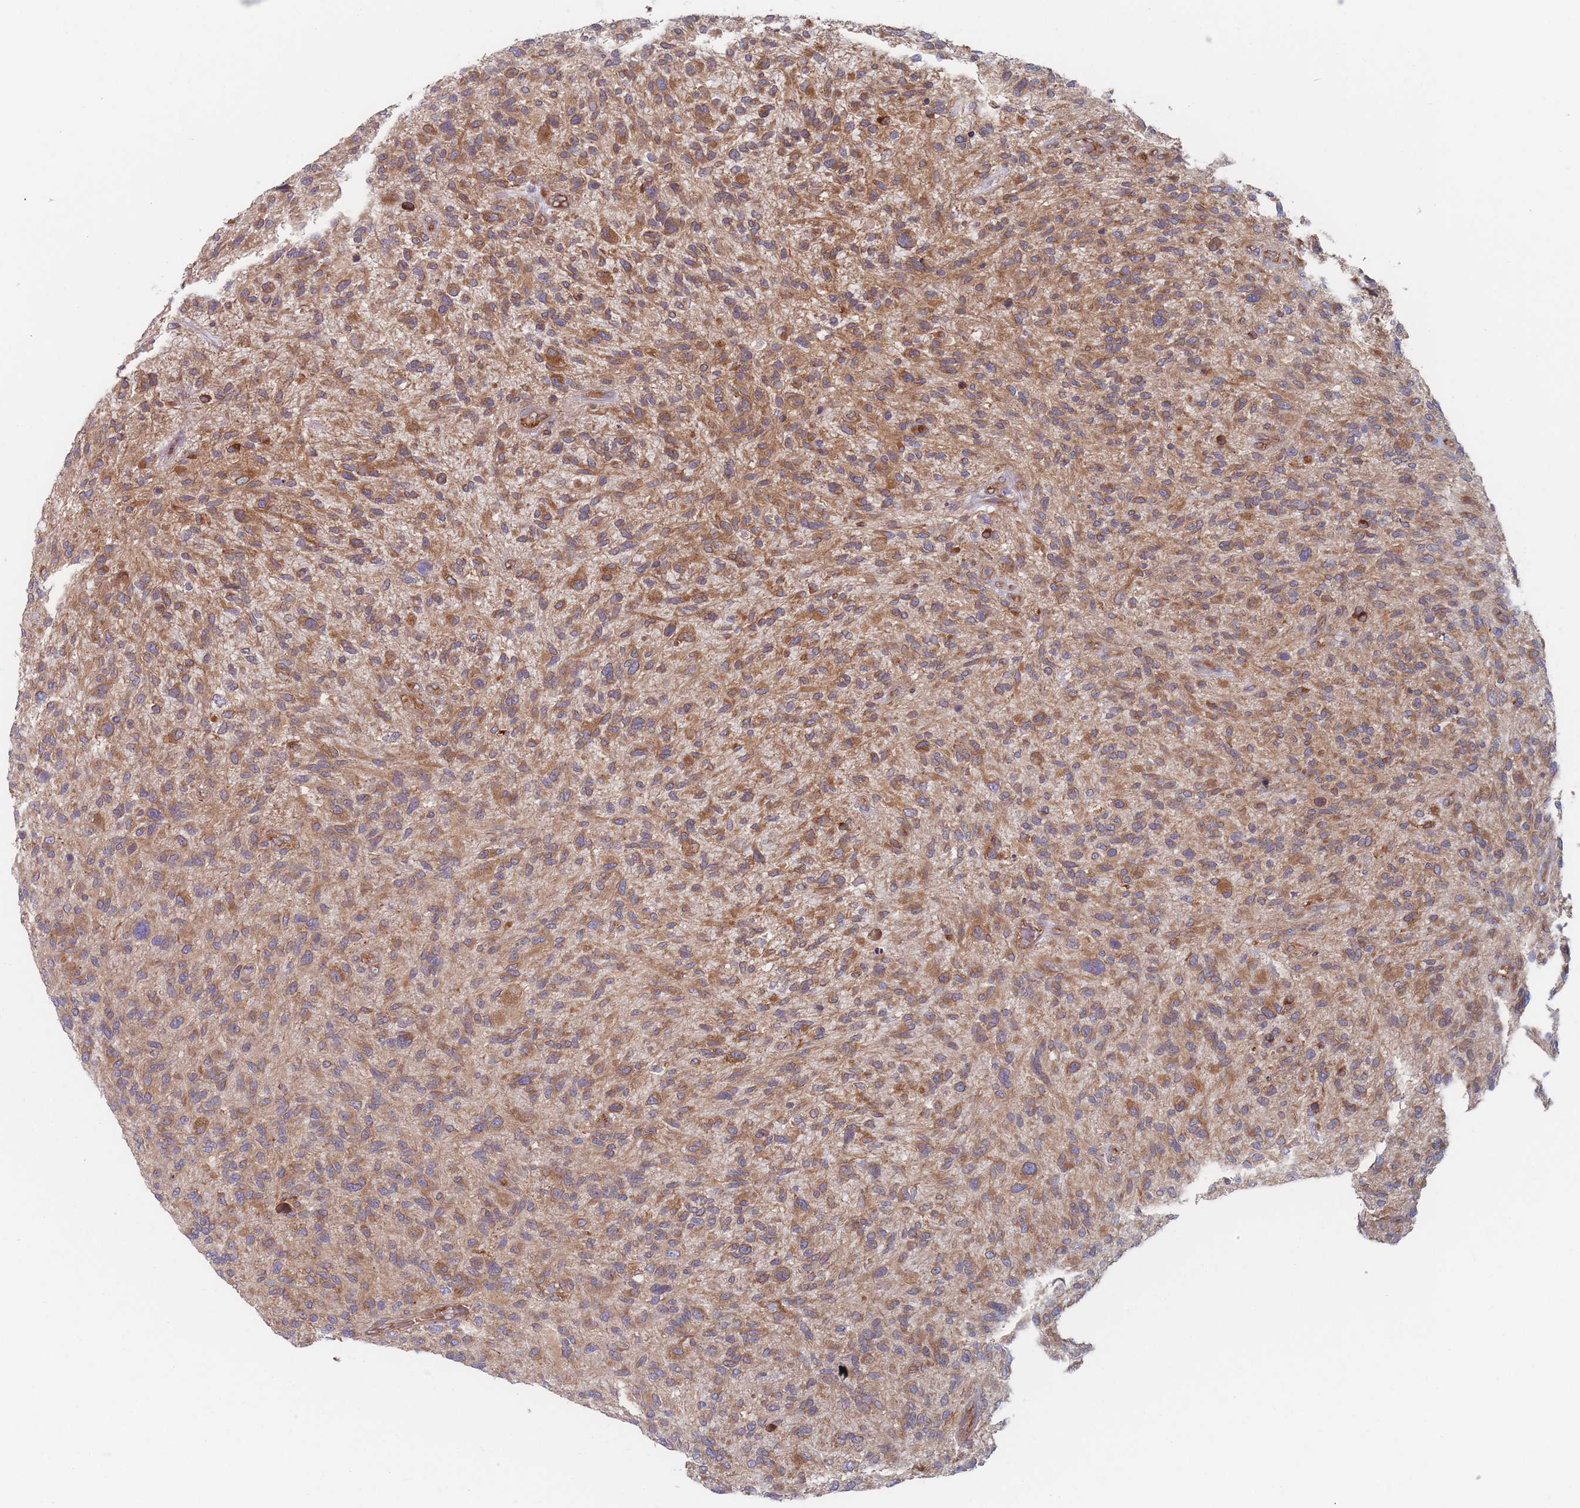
{"staining": {"intensity": "moderate", "quantity": ">75%", "location": "cytoplasmic/membranous"}, "tissue": "glioma", "cell_type": "Tumor cells", "image_type": "cancer", "snomed": [{"axis": "morphology", "description": "Glioma, malignant, High grade"}, {"axis": "topography", "description": "Brain"}], "caption": "Glioma stained with a brown dye demonstrates moderate cytoplasmic/membranous positive staining in about >75% of tumor cells.", "gene": "KDSR", "patient": {"sex": "male", "age": 47}}